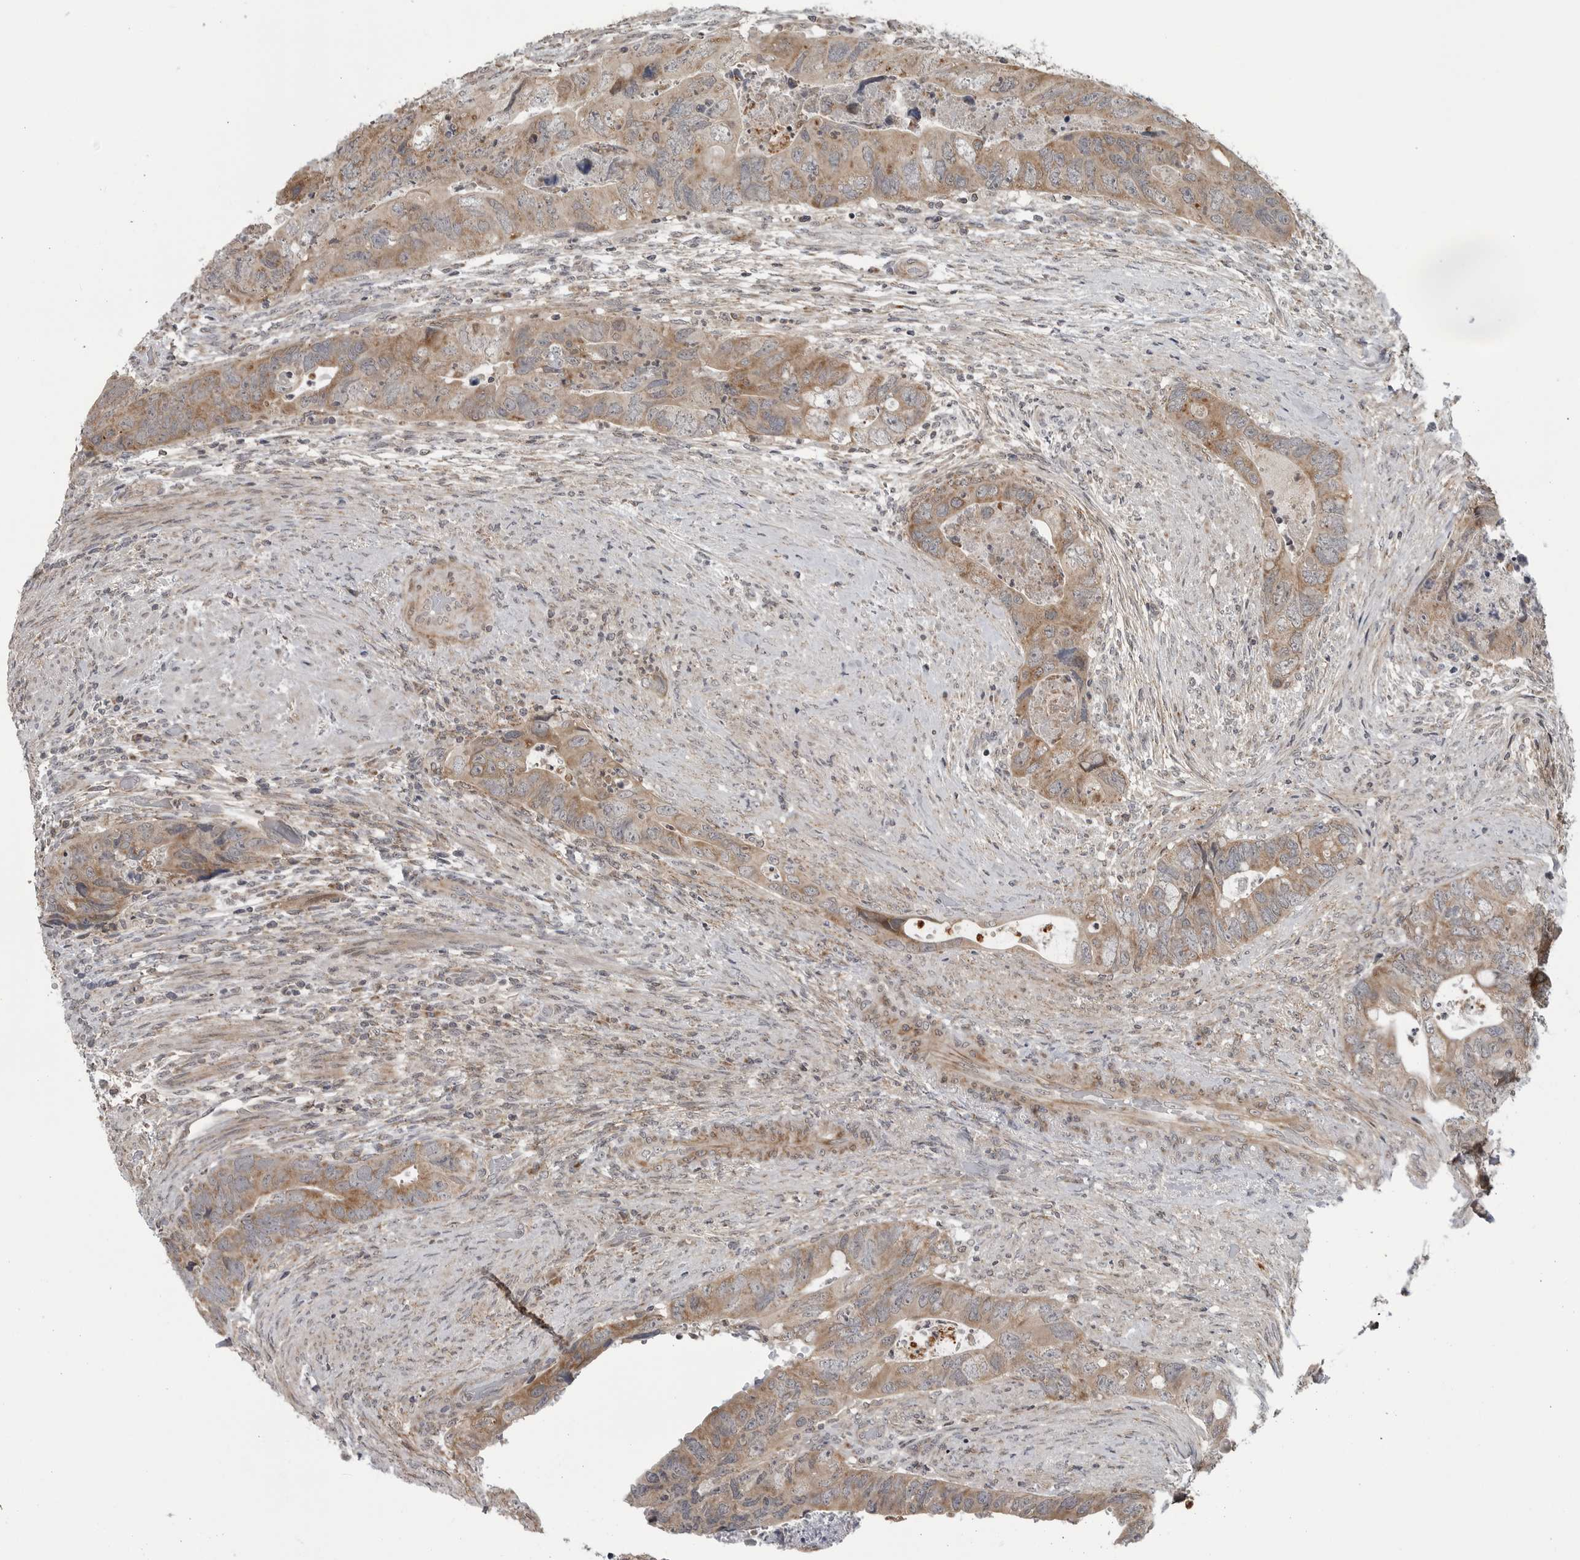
{"staining": {"intensity": "moderate", "quantity": ">75%", "location": "cytoplasmic/membranous"}, "tissue": "colorectal cancer", "cell_type": "Tumor cells", "image_type": "cancer", "snomed": [{"axis": "morphology", "description": "Adenocarcinoma, NOS"}, {"axis": "topography", "description": "Rectum"}], "caption": "IHC histopathology image of neoplastic tissue: human colorectal adenocarcinoma stained using immunohistochemistry (IHC) shows medium levels of moderate protein expression localized specifically in the cytoplasmic/membranous of tumor cells, appearing as a cytoplasmic/membranous brown color.", "gene": "FAAP100", "patient": {"sex": "male", "age": 63}}